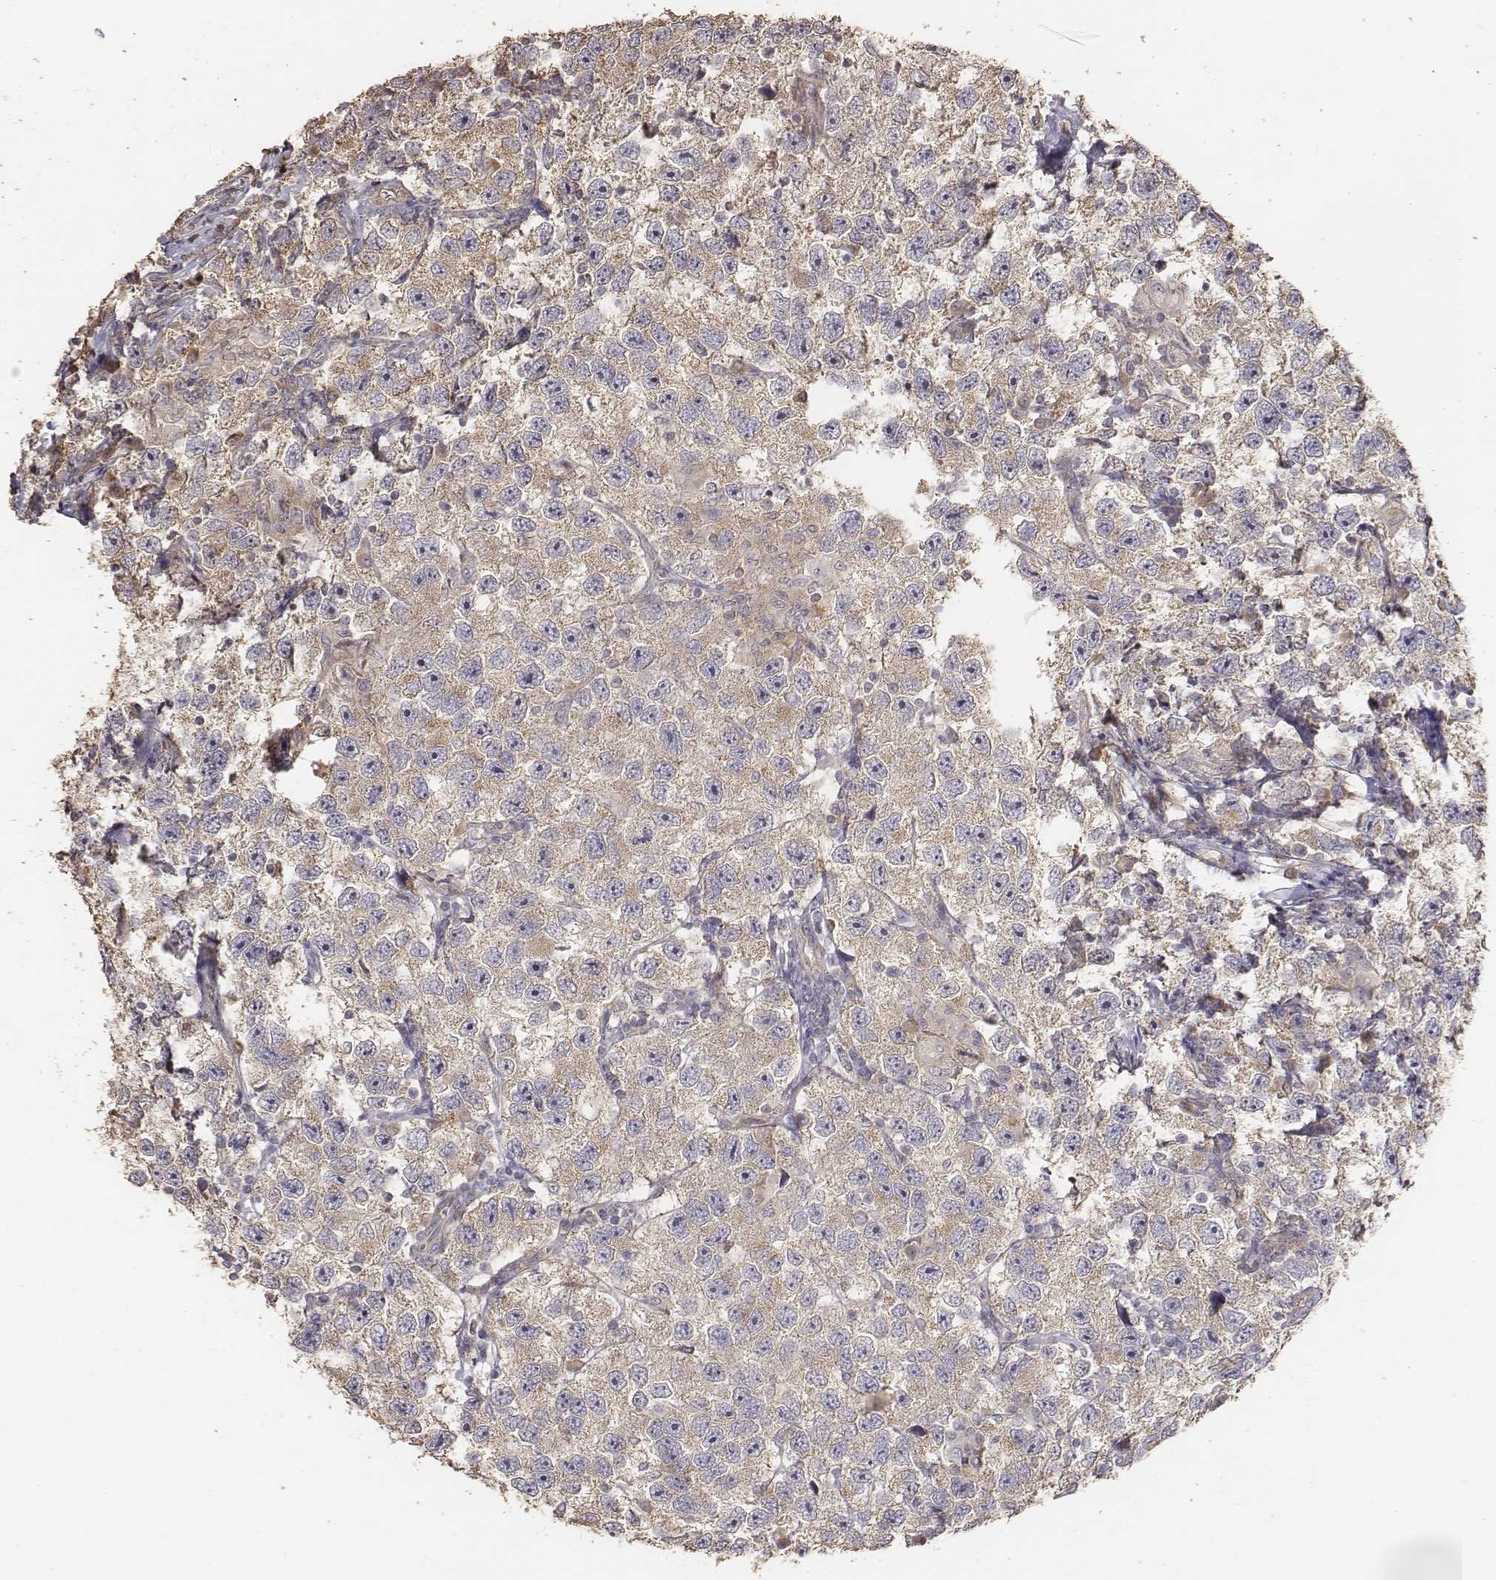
{"staining": {"intensity": "weak", "quantity": ">75%", "location": "cytoplasmic/membranous"}, "tissue": "testis cancer", "cell_type": "Tumor cells", "image_type": "cancer", "snomed": [{"axis": "morphology", "description": "Seminoma, NOS"}, {"axis": "topography", "description": "Testis"}], "caption": "Testis cancer stained with DAB IHC exhibits low levels of weak cytoplasmic/membranous positivity in about >75% of tumor cells.", "gene": "AP1B1", "patient": {"sex": "male", "age": 26}}